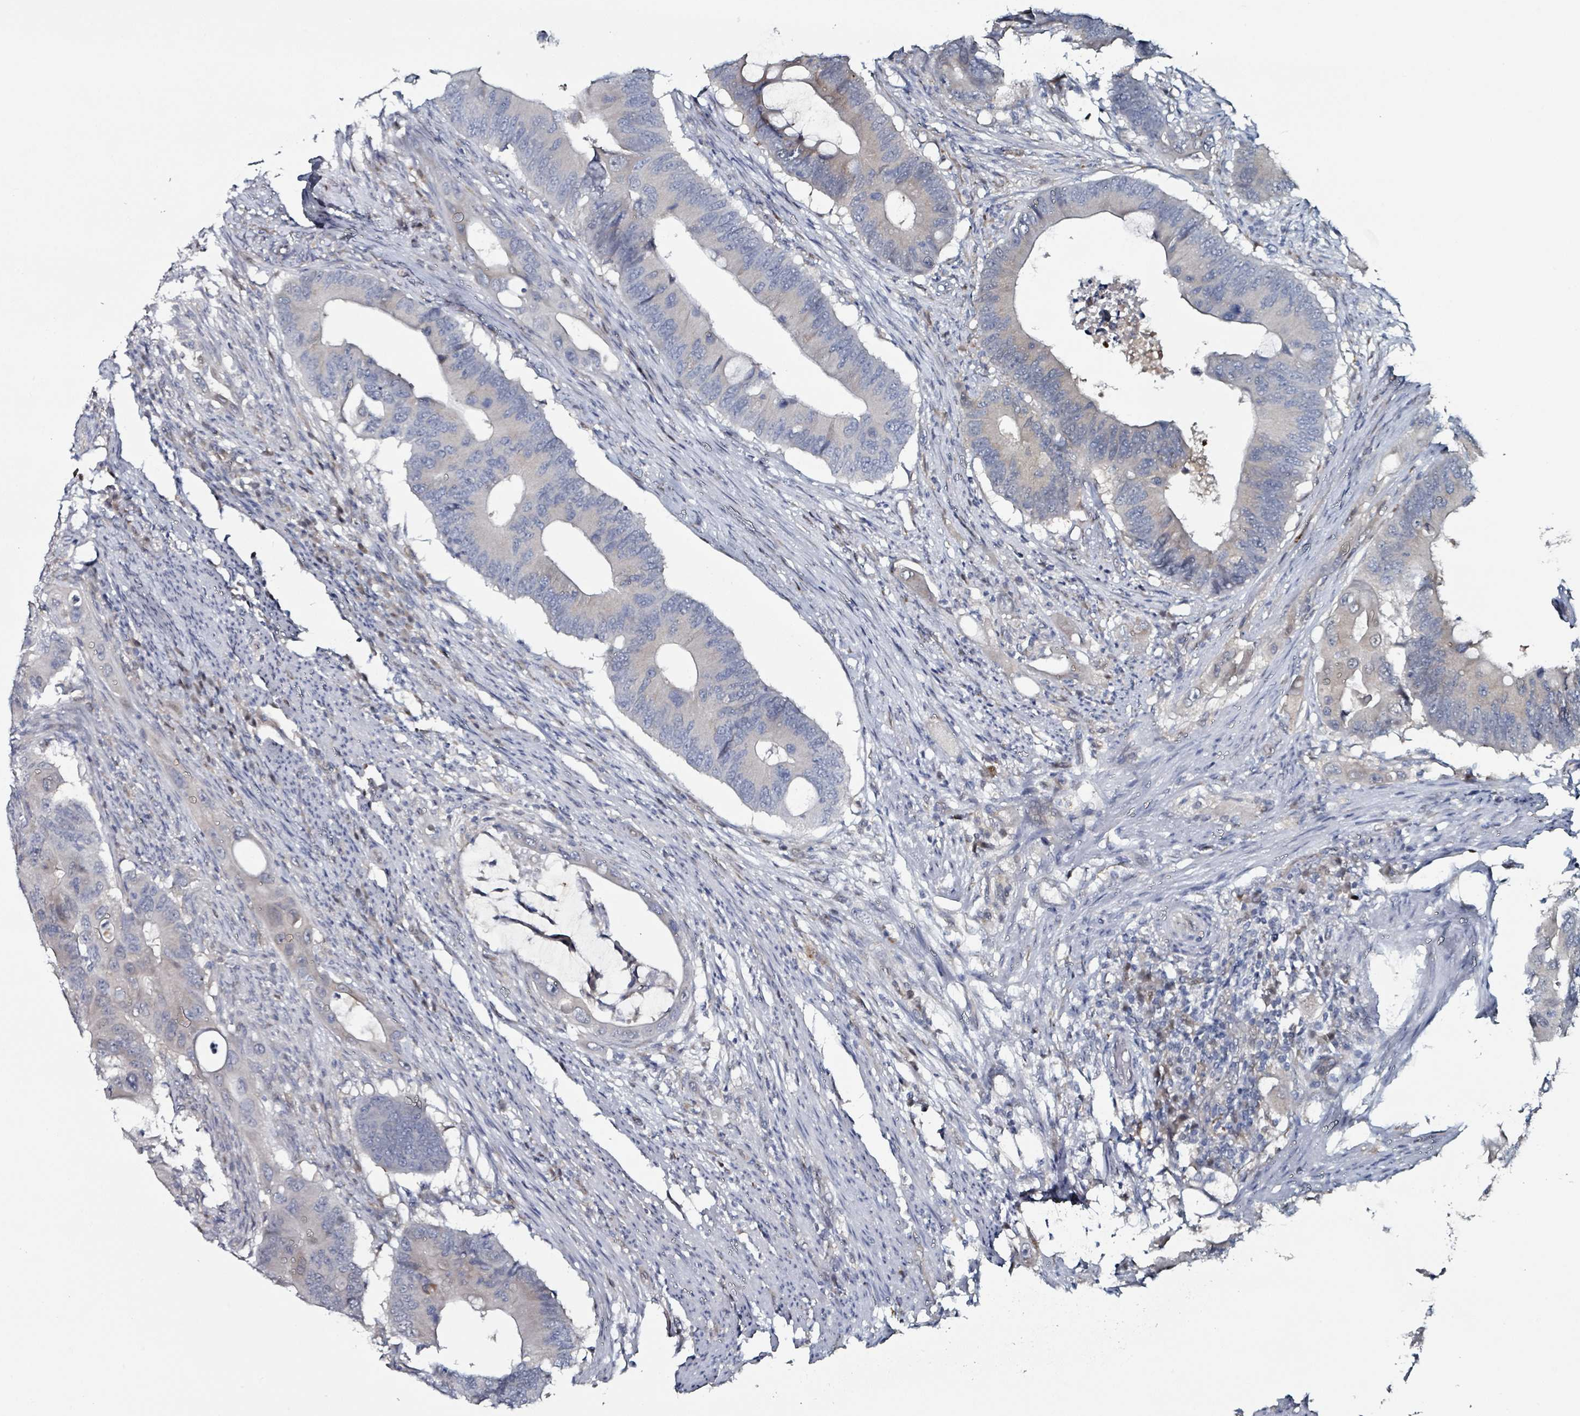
{"staining": {"intensity": "negative", "quantity": "none", "location": "none"}, "tissue": "colorectal cancer", "cell_type": "Tumor cells", "image_type": "cancer", "snomed": [{"axis": "morphology", "description": "Adenocarcinoma, NOS"}, {"axis": "topography", "description": "Colon"}], "caption": "Immunohistochemistry micrograph of neoplastic tissue: human adenocarcinoma (colorectal) stained with DAB (3,3'-diaminobenzidine) reveals no significant protein staining in tumor cells. Nuclei are stained in blue.", "gene": "B3GAT3", "patient": {"sex": "male", "age": 71}}